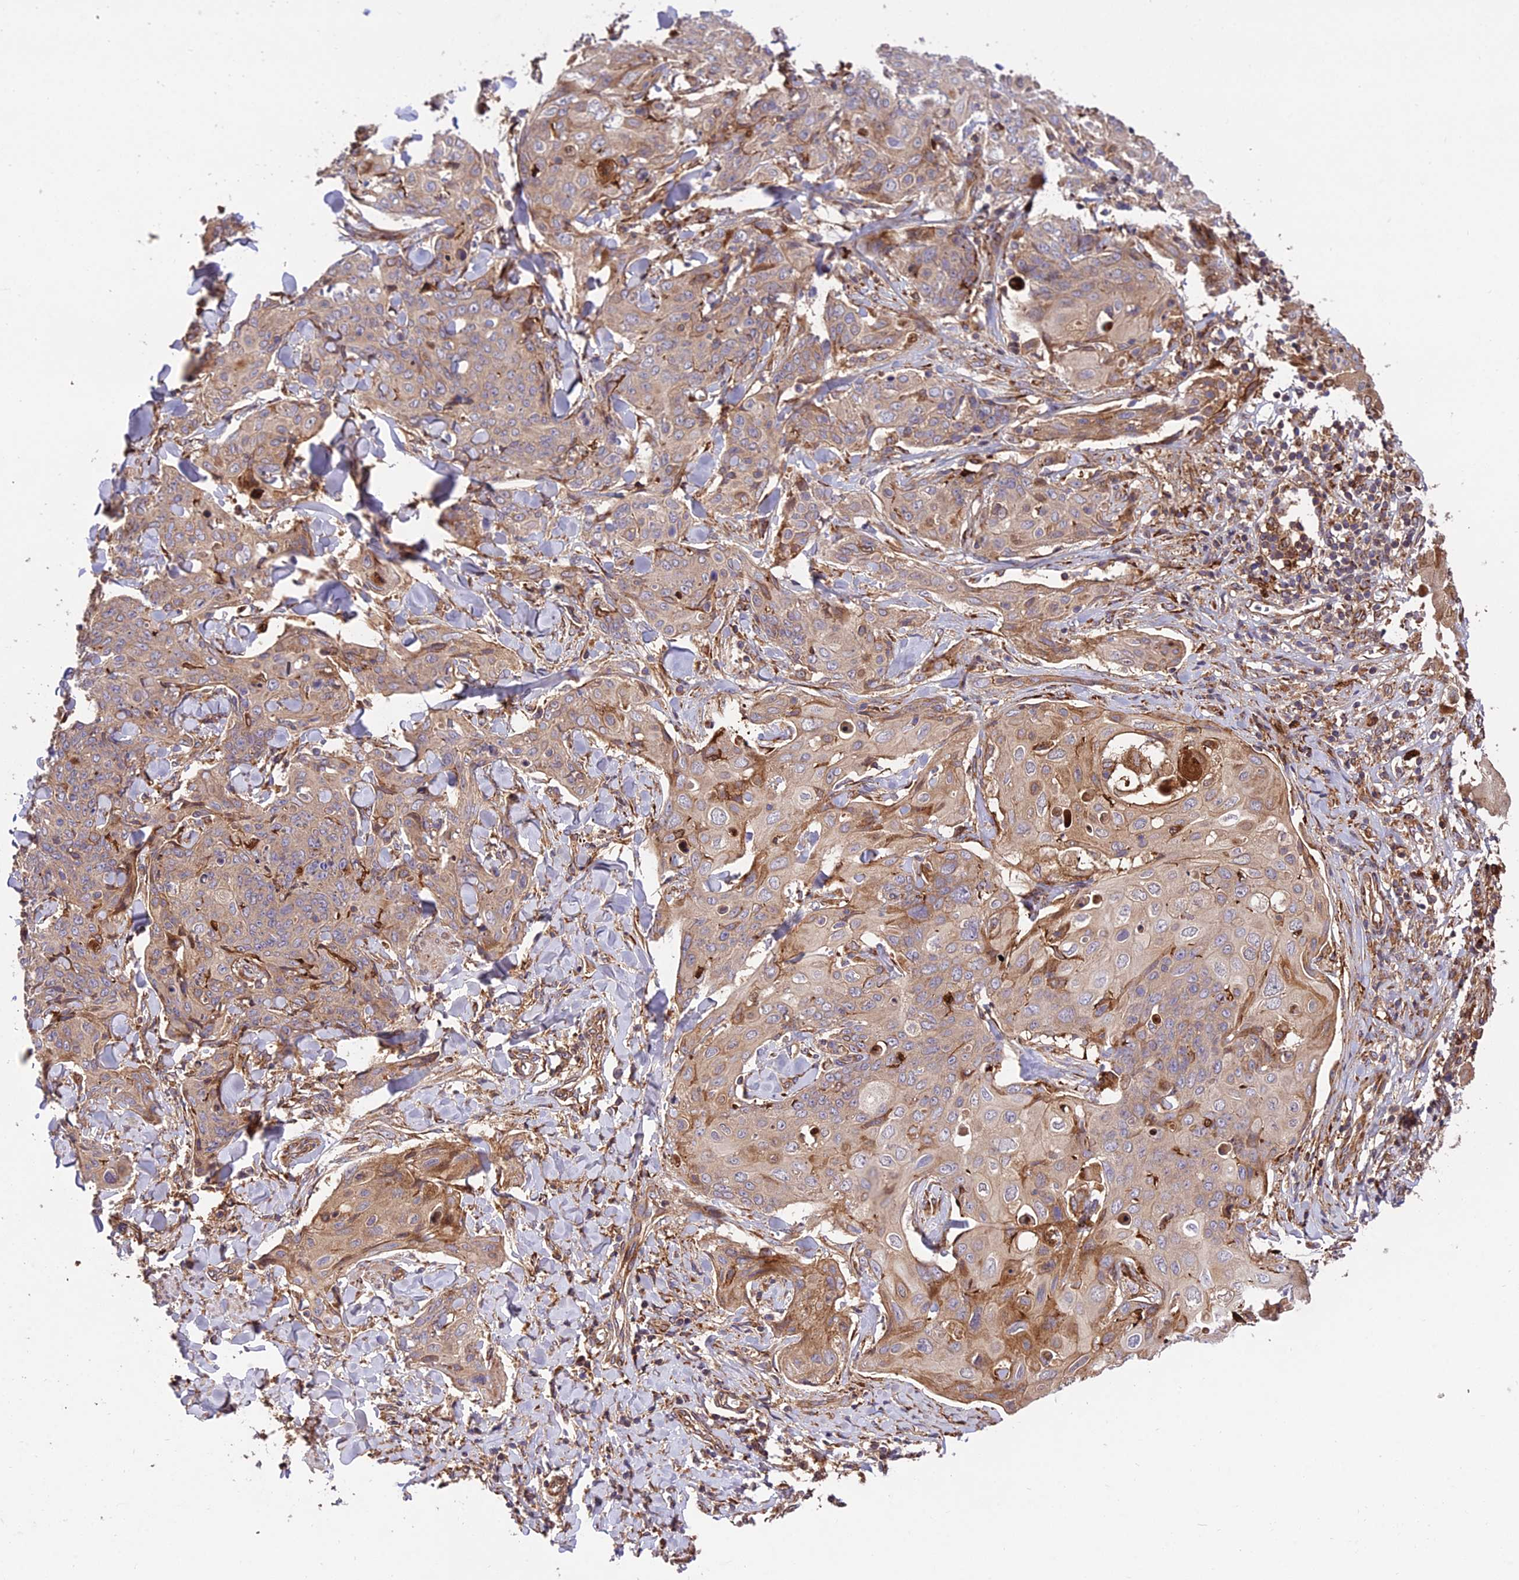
{"staining": {"intensity": "weak", "quantity": ">75%", "location": "cytoplasmic/membranous"}, "tissue": "skin cancer", "cell_type": "Tumor cells", "image_type": "cancer", "snomed": [{"axis": "morphology", "description": "Squamous cell carcinoma, NOS"}, {"axis": "topography", "description": "Skin"}, {"axis": "topography", "description": "Vulva"}], "caption": "Skin cancer (squamous cell carcinoma) tissue demonstrates weak cytoplasmic/membranous expression in approximately >75% of tumor cells, visualized by immunohistochemistry. (DAB (3,3'-diaminobenzidine) IHC with brightfield microscopy, high magnification).", "gene": "ROCK1", "patient": {"sex": "female", "age": 85}}